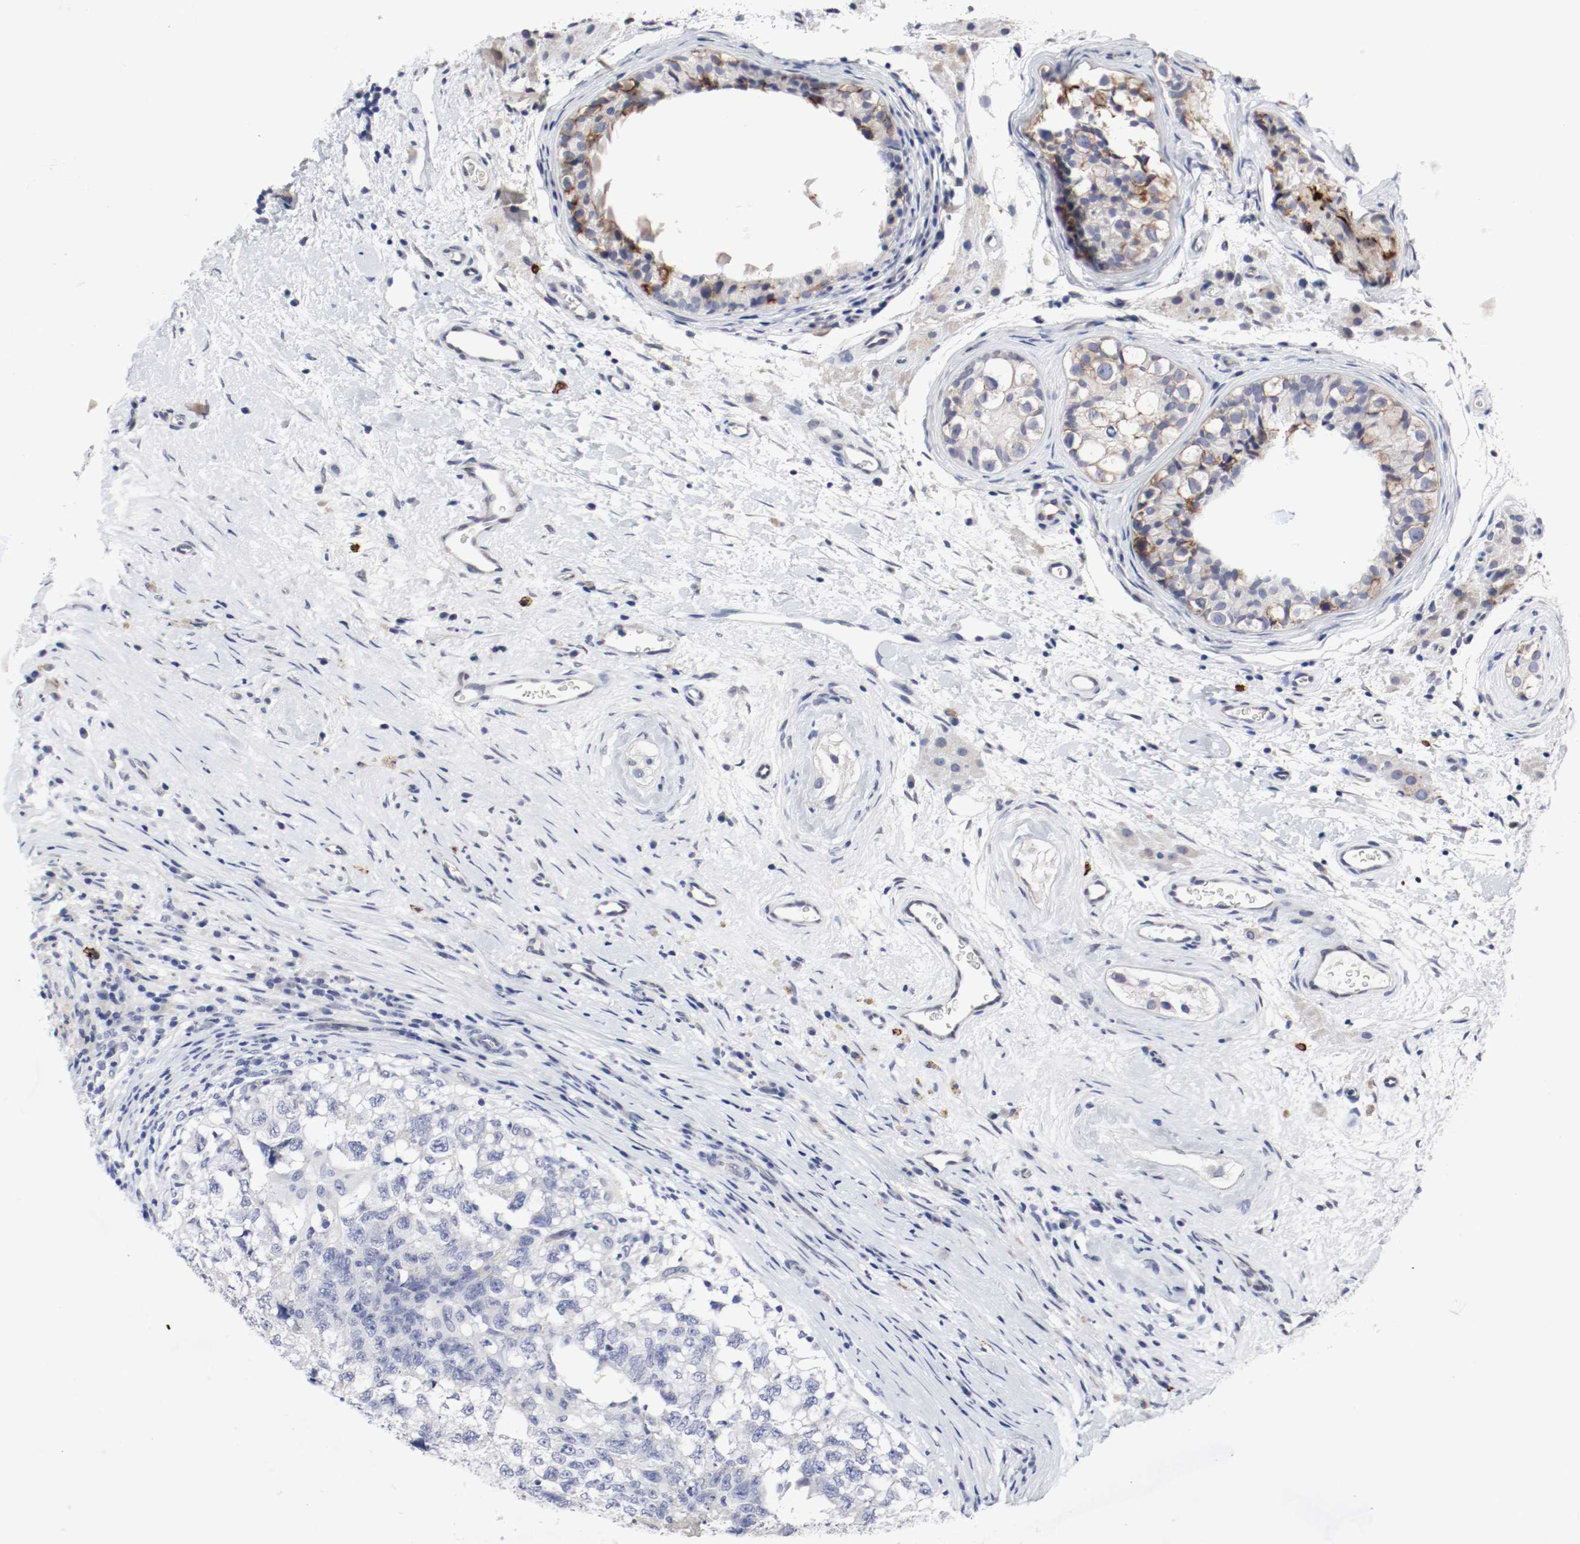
{"staining": {"intensity": "negative", "quantity": "none", "location": "none"}, "tissue": "testis cancer", "cell_type": "Tumor cells", "image_type": "cancer", "snomed": [{"axis": "morphology", "description": "Carcinoma, Embryonal, NOS"}, {"axis": "topography", "description": "Testis"}], "caption": "DAB (3,3'-diaminobenzidine) immunohistochemical staining of human testis cancer exhibits no significant positivity in tumor cells.", "gene": "KIT", "patient": {"sex": "male", "age": 21}}